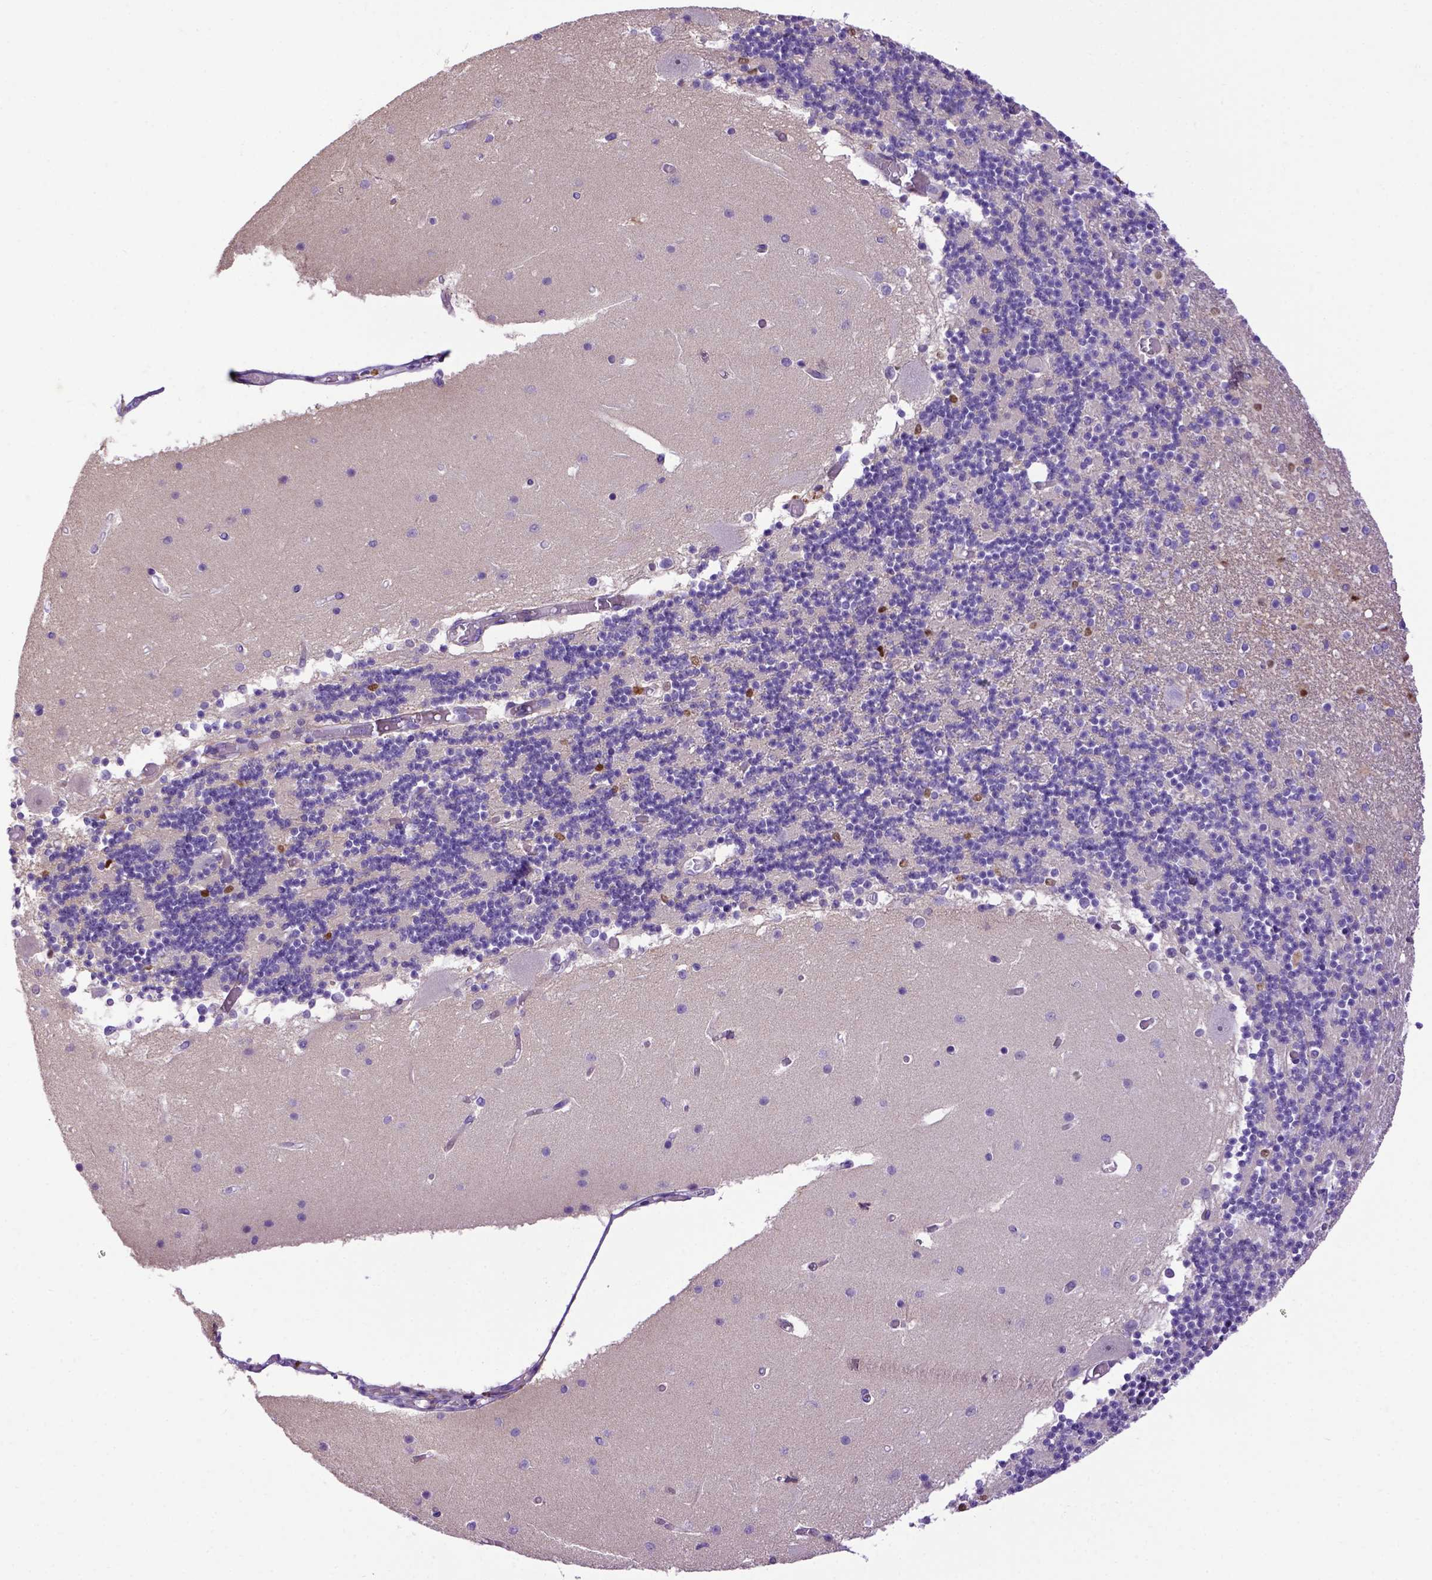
{"staining": {"intensity": "moderate", "quantity": "<25%", "location": "nuclear"}, "tissue": "cerebellum", "cell_type": "Cells in granular layer", "image_type": "normal", "snomed": [{"axis": "morphology", "description": "Normal tissue, NOS"}, {"axis": "topography", "description": "Cerebellum"}], "caption": "Cerebellum was stained to show a protein in brown. There is low levels of moderate nuclear positivity in about <25% of cells in granular layer.", "gene": "ADAM12", "patient": {"sex": "female", "age": 28}}